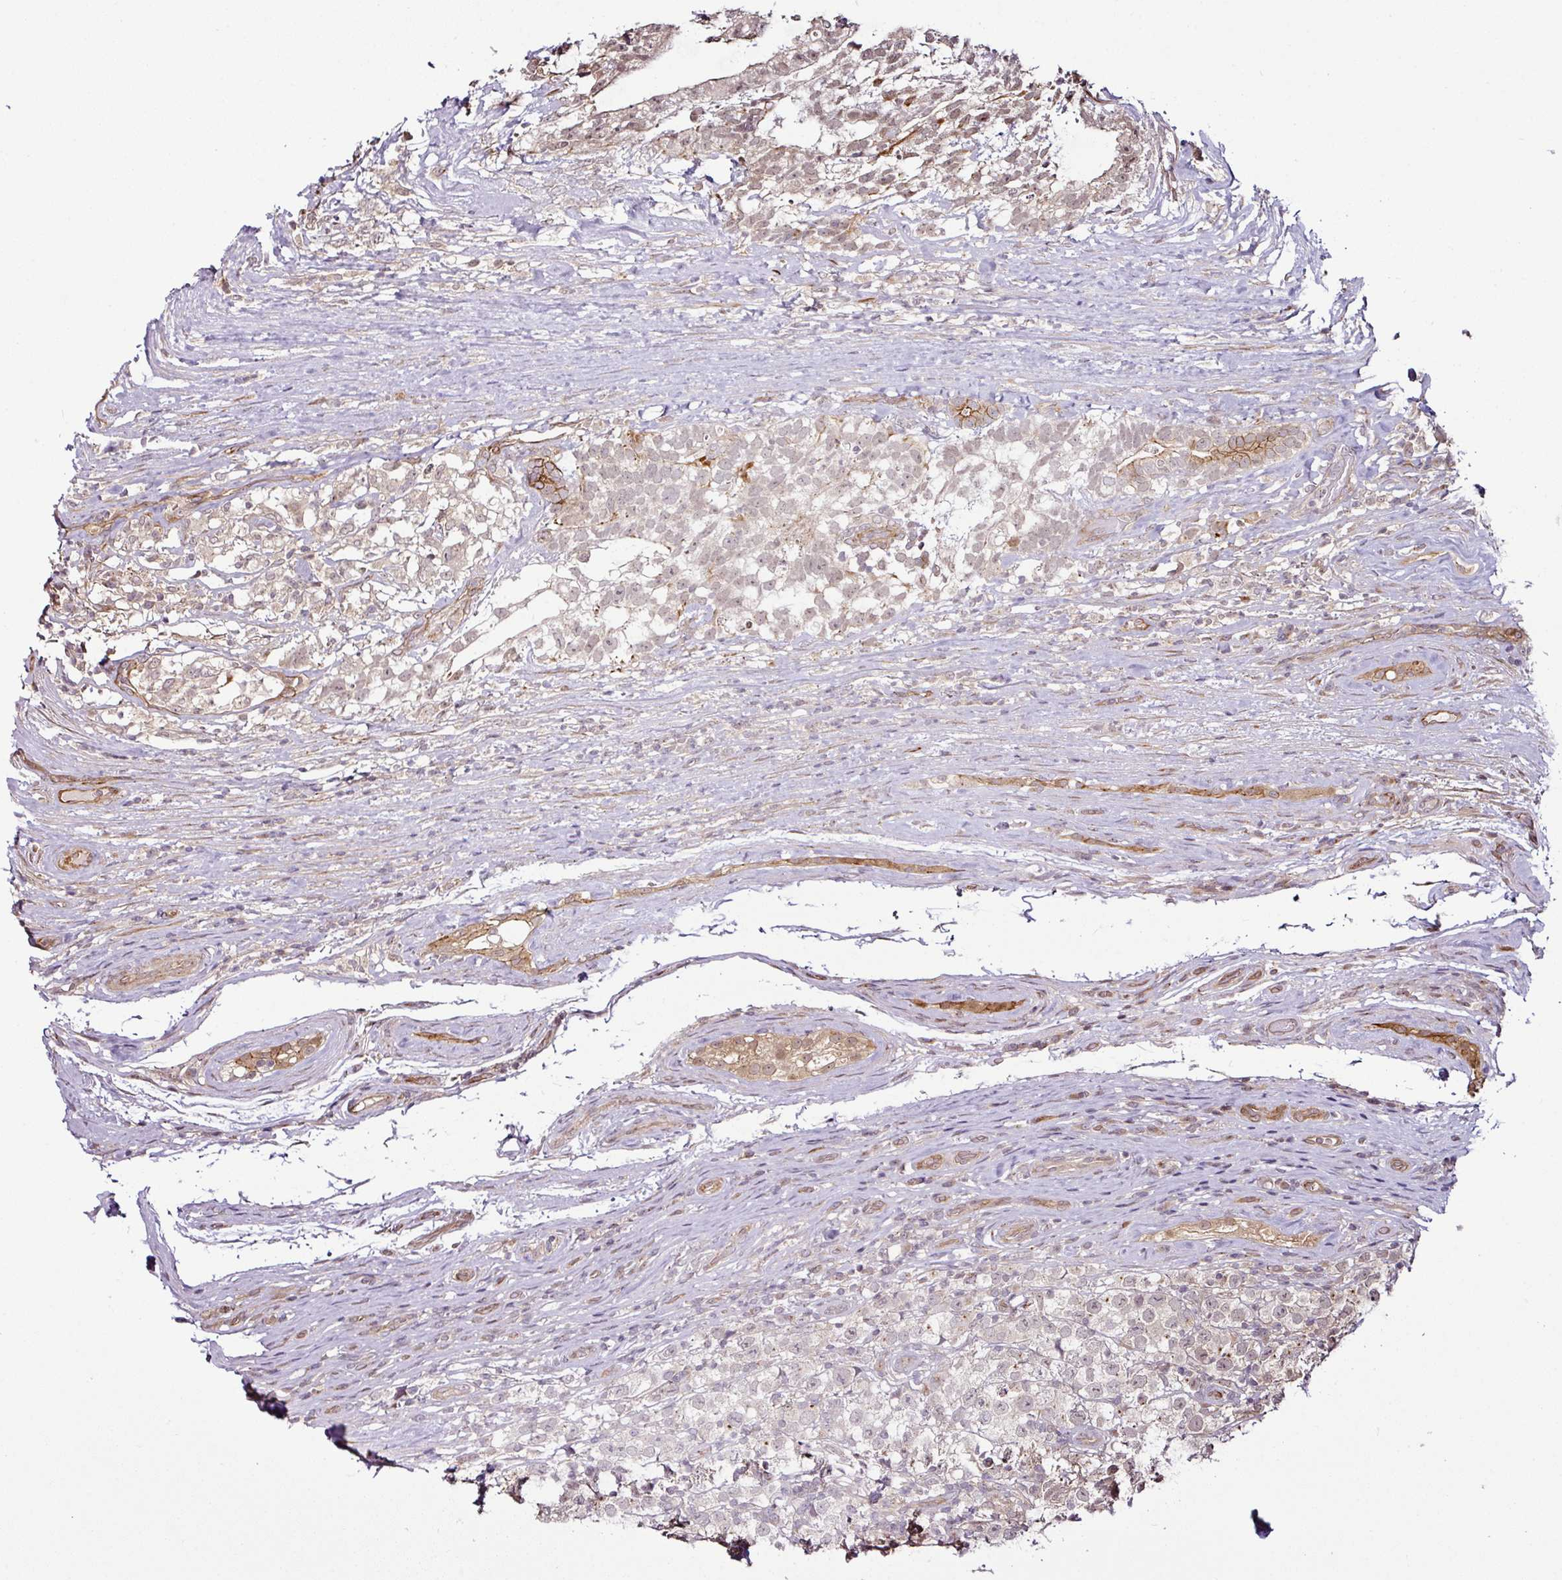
{"staining": {"intensity": "weak", "quantity": "25%-75%", "location": "nuclear"}, "tissue": "testis cancer", "cell_type": "Tumor cells", "image_type": "cancer", "snomed": [{"axis": "morphology", "description": "Seminoma, NOS"}, {"axis": "morphology", "description": "Carcinoma, Embryonal, NOS"}, {"axis": "topography", "description": "Testis"}], "caption": "Testis seminoma stained with a brown dye demonstrates weak nuclear positive expression in about 25%-75% of tumor cells.", "gene": "DCAF13", "patient": {"sex": "male", "age": 41}}